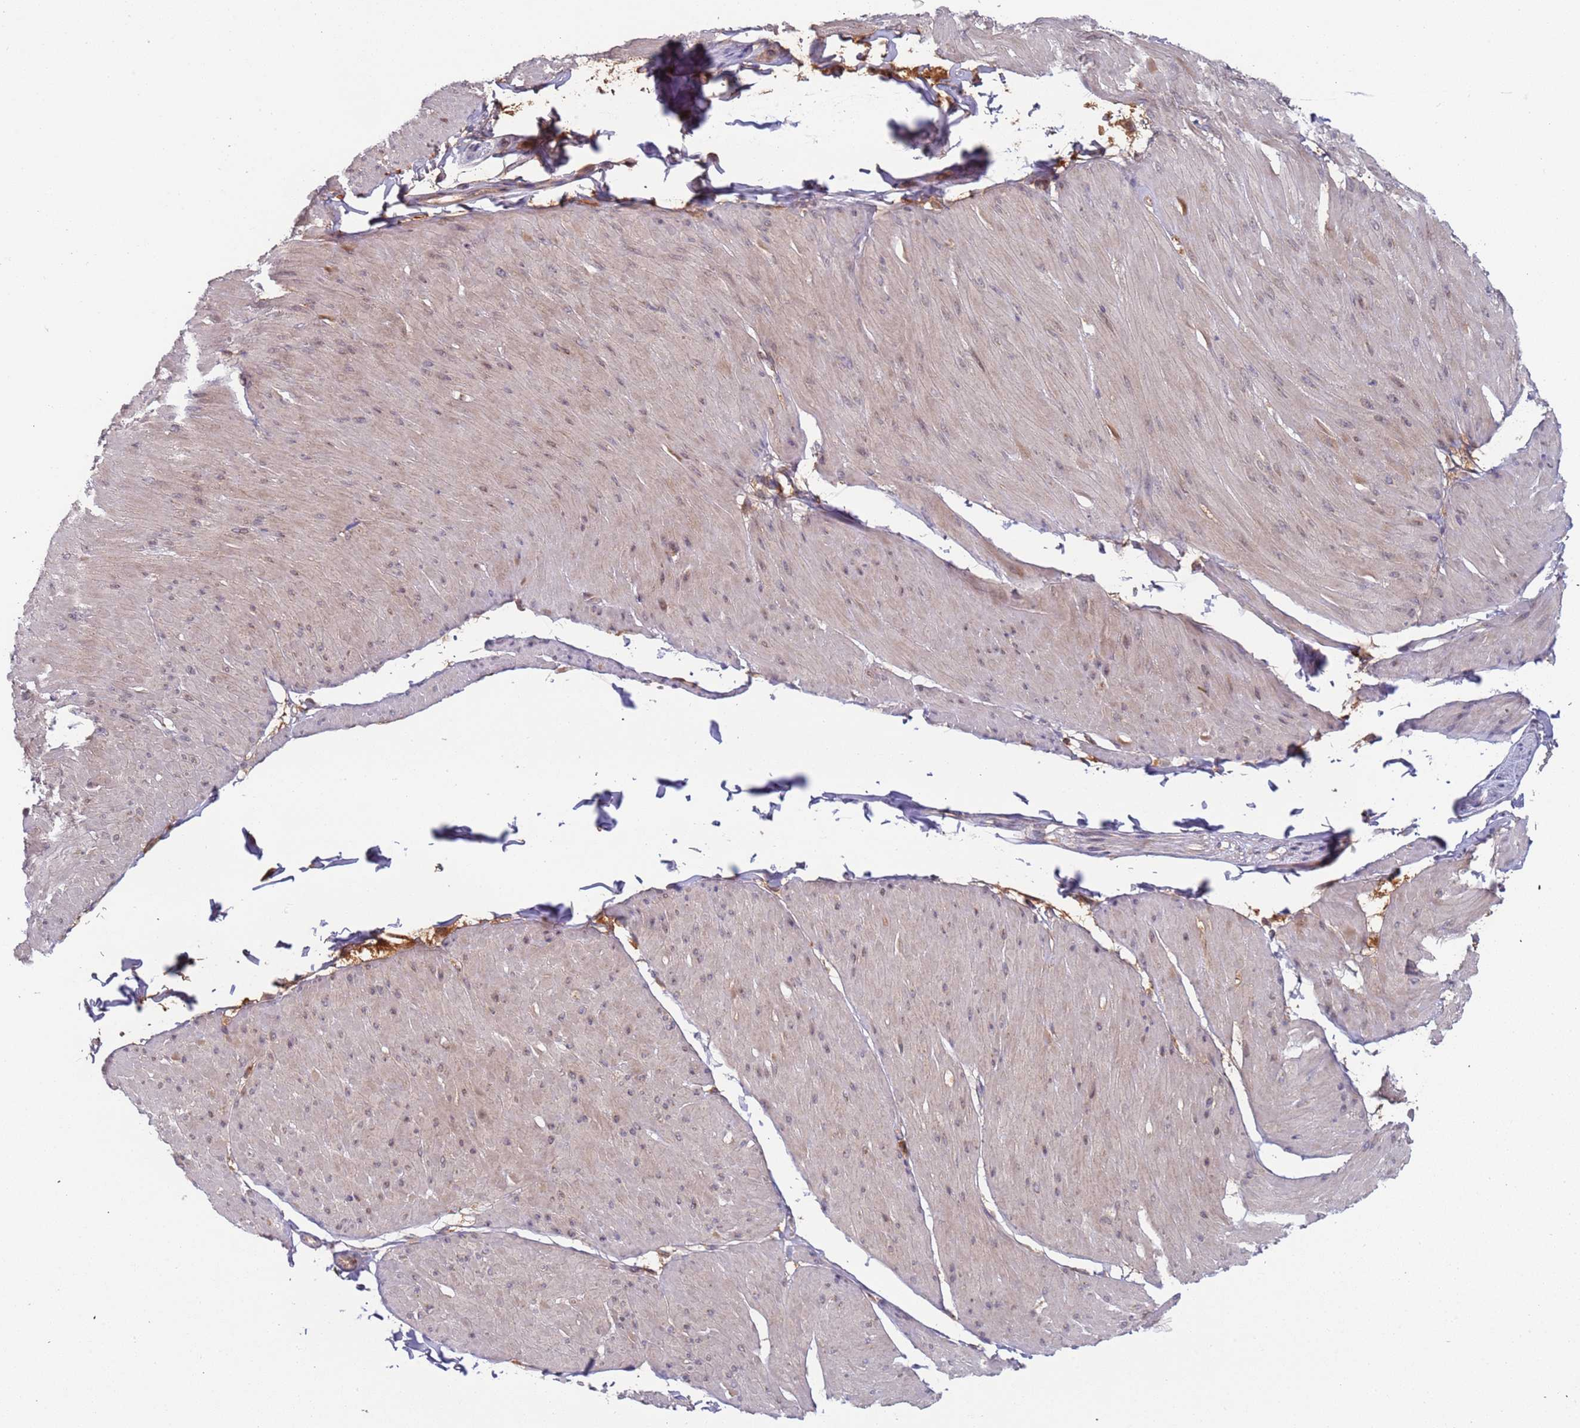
{"staining": {"intensity": "weak", "quantity": "25%-75%", "location": "cytoplasmic/membranous"}, "tissue": "smooth muscle", "cell_type": "Smooth muscle cells", "image_type": "normal", "snomed": [{"axis": "morphology", "description": "Urothelial carcinoma, High grade"}, {"axis": "topography", "description": "Urinary bladder"}], "caption": "Human smooth muscle stained with a protein marker demonstrates weak staining in smooth muscle cells.", "gene": "OR5A2", "patient": {"sex": "male", "age": 46}}